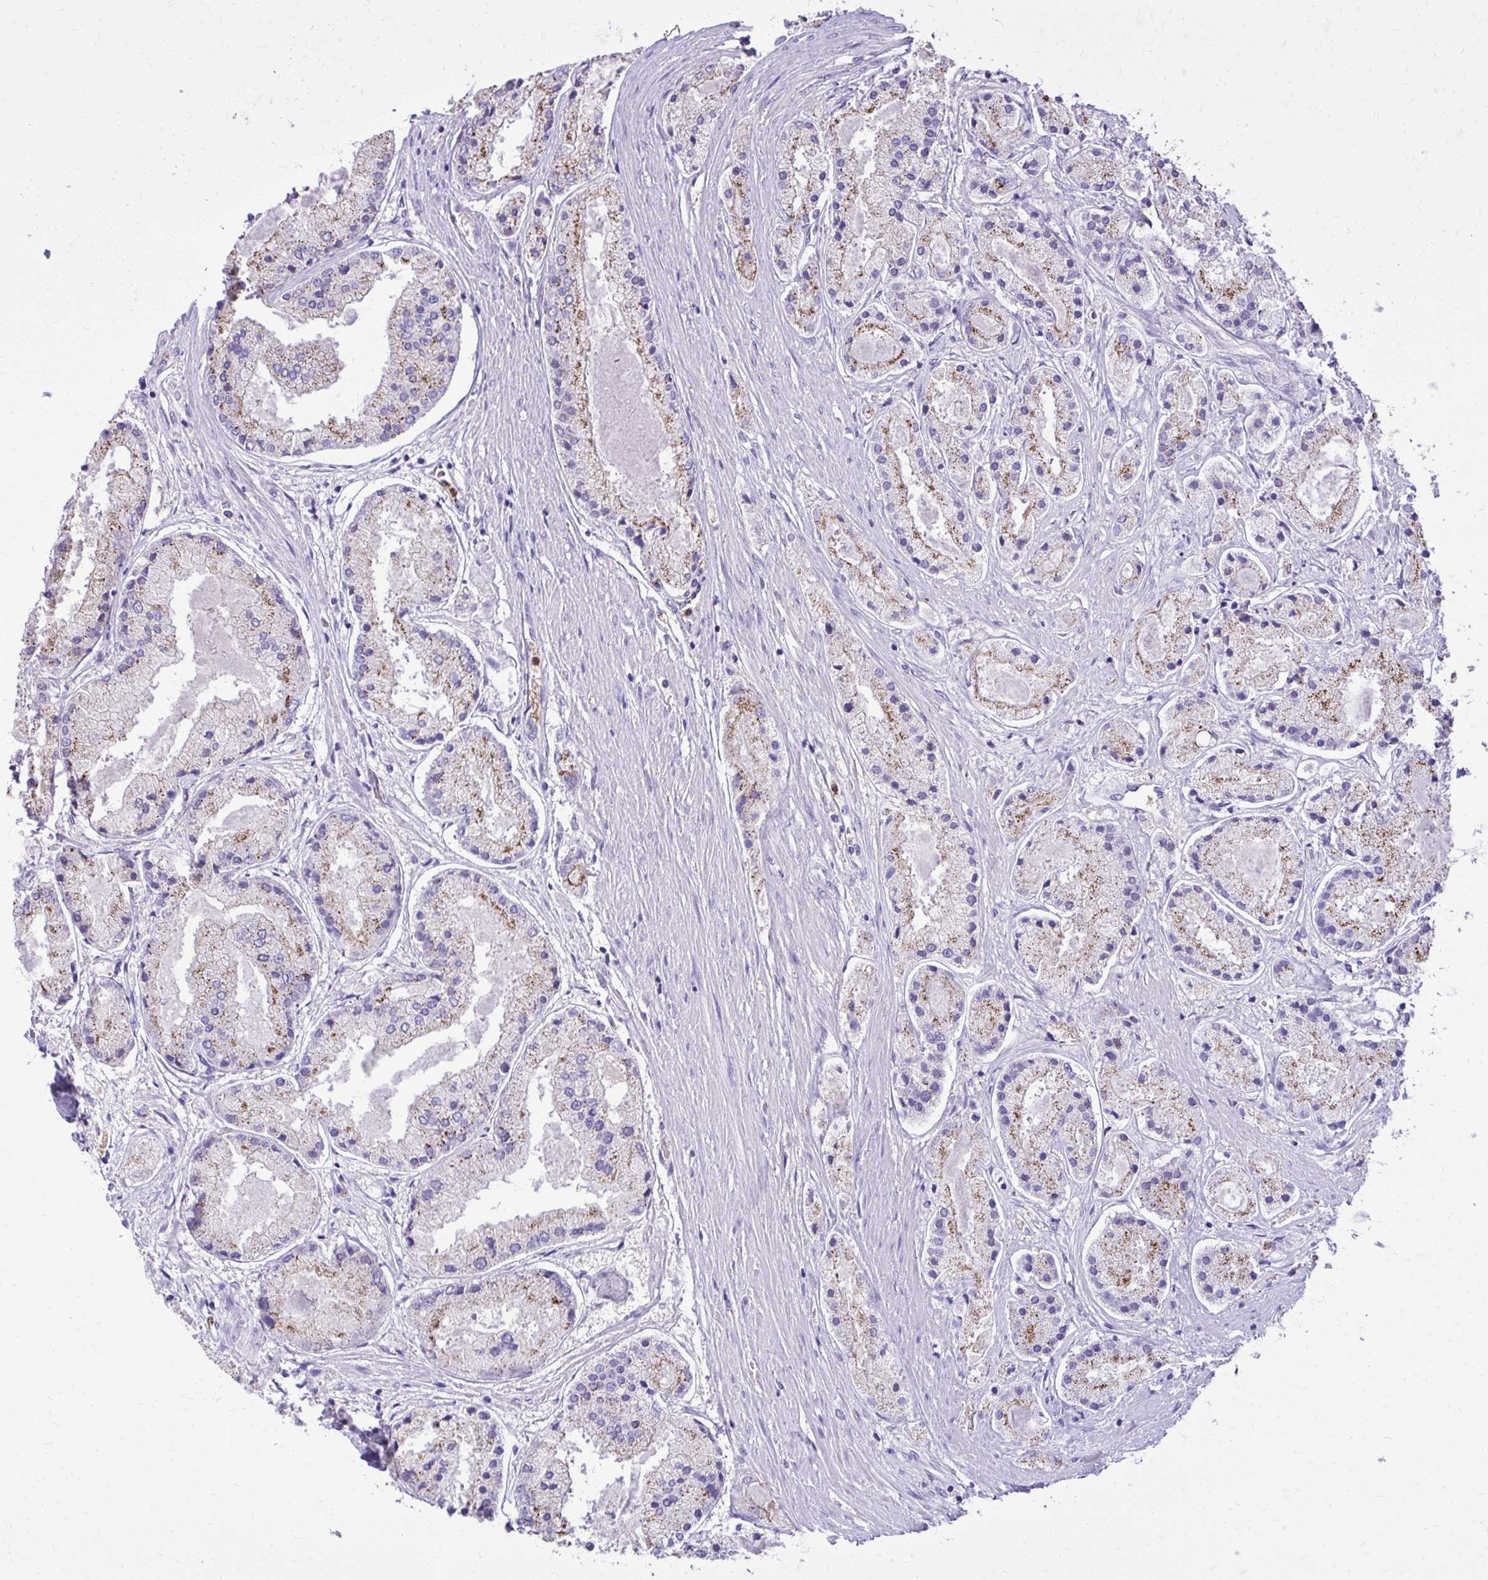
{"staining": {"intensity": "weak", "quantity": "25%-75%", "location": "cytoplasmic/membranous"}, "tissue": "prostate cancer", "cell_type": "Tumor cells", "image_type": "cancer", "snomed": [{"axis": "morphology", "description": "Adenocarcinoma, High grade"}, {"axis": "topography", "description": "Prostate"}], "caption": "Tumor cells exhibit low levels of weak cytoplasmic/membranous positivity in approximately 25%-75% of cells in prostate adenocarcinoma (high-grade).", "gene": "CAT", "patient": {"sex": "male", "age": 67}}